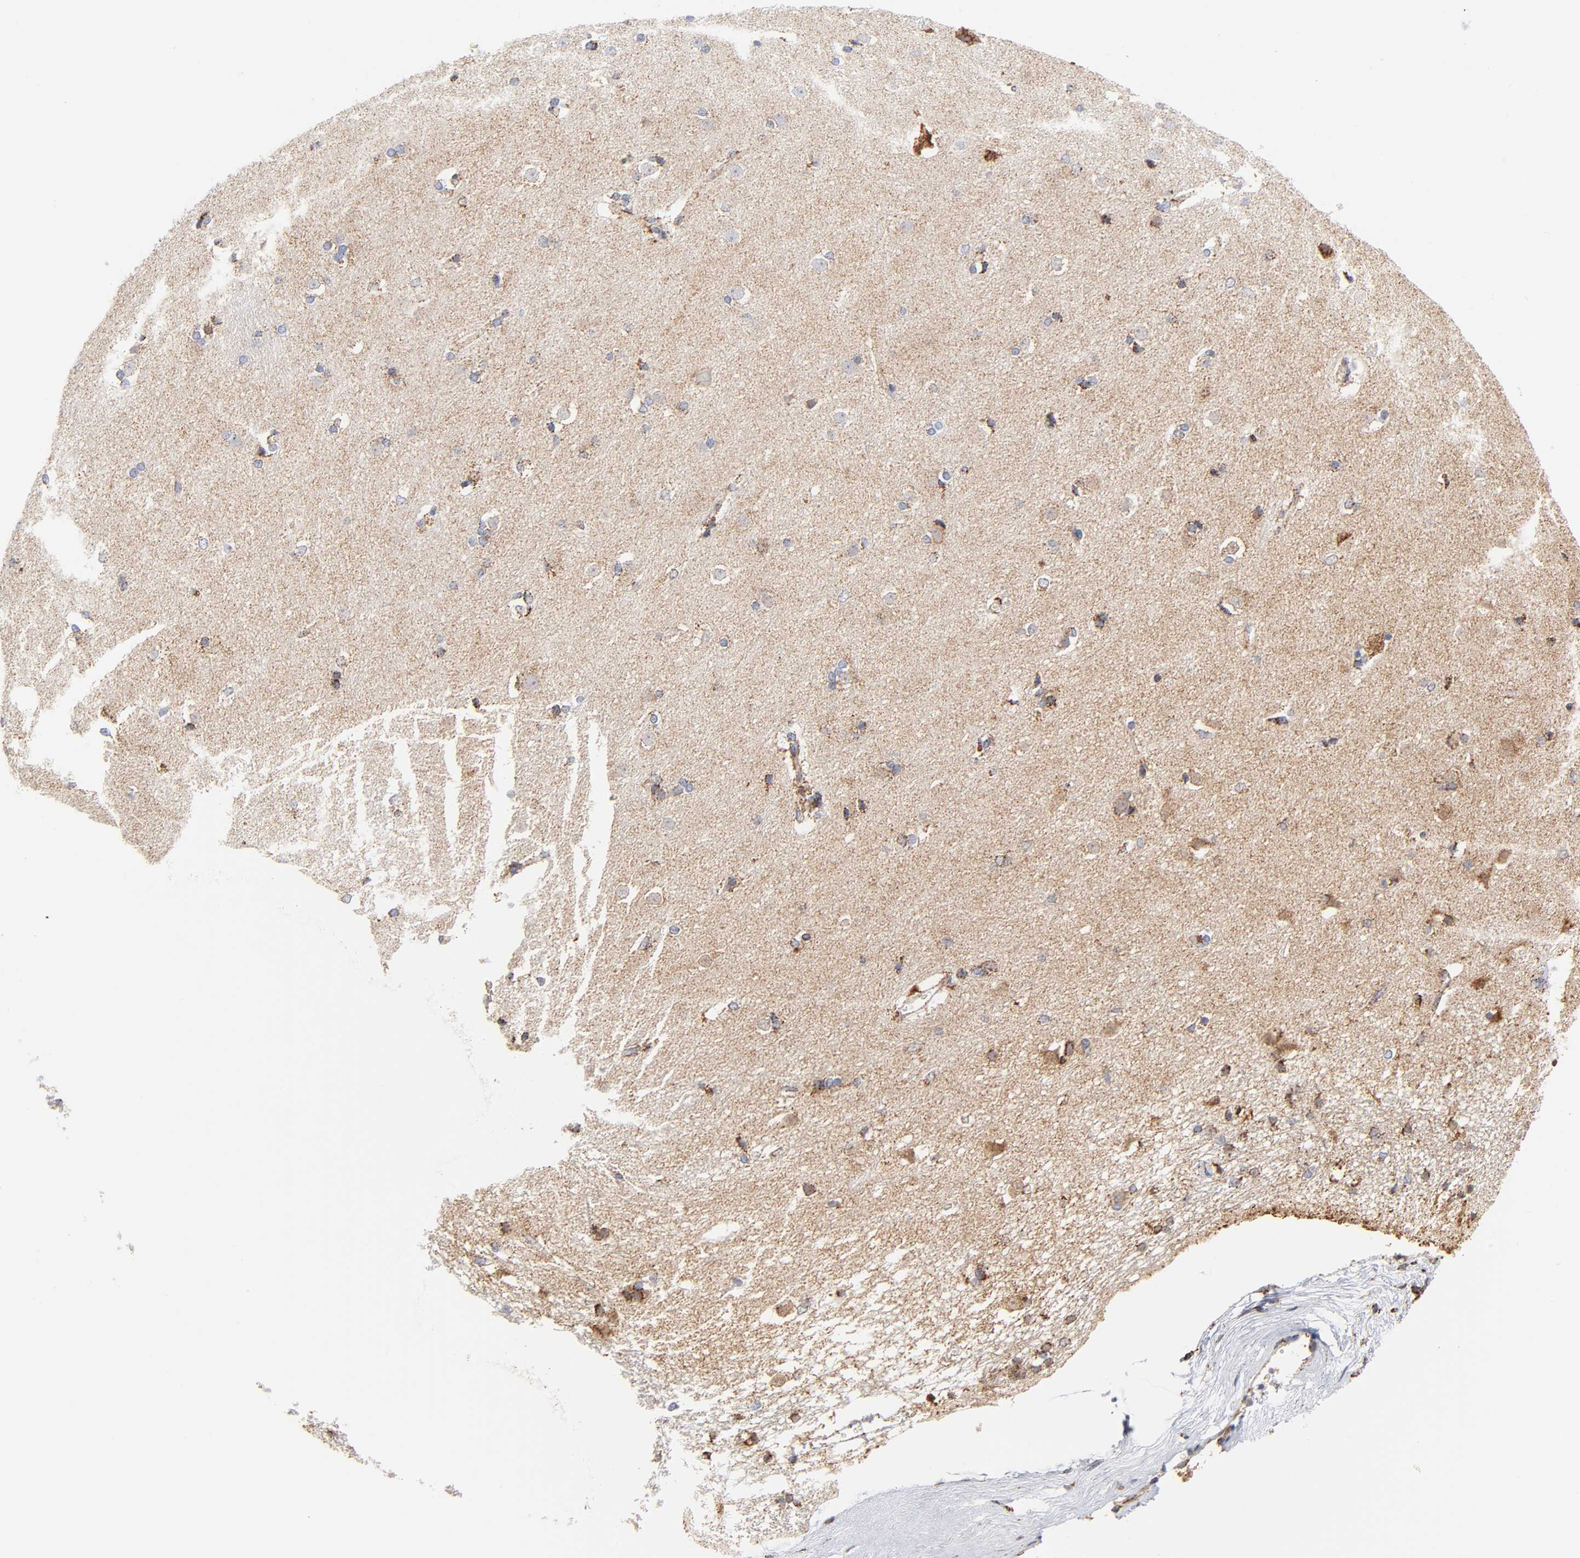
{"staining": {"intensity": "moderate", "quantity": "25%-75%", "location": "cytoplasmic/membranous"}, "tissue": "caudate", "cell_type": "Glial cells", "image_type": "normal", "snomed": [{"axis": "morphology", "description": "Normal tissue, NOS"}, {"axis": "topography", "description": "Lateral ventricle wall"}], "caption": "Caudate stained for a protein (brown) exhibits moderate cytoplasmic/membranous positive staining in approximately 25%-75% of glial cells.", "gene": "DIABLO", "patient": {"sex": "female", "age": 19}}